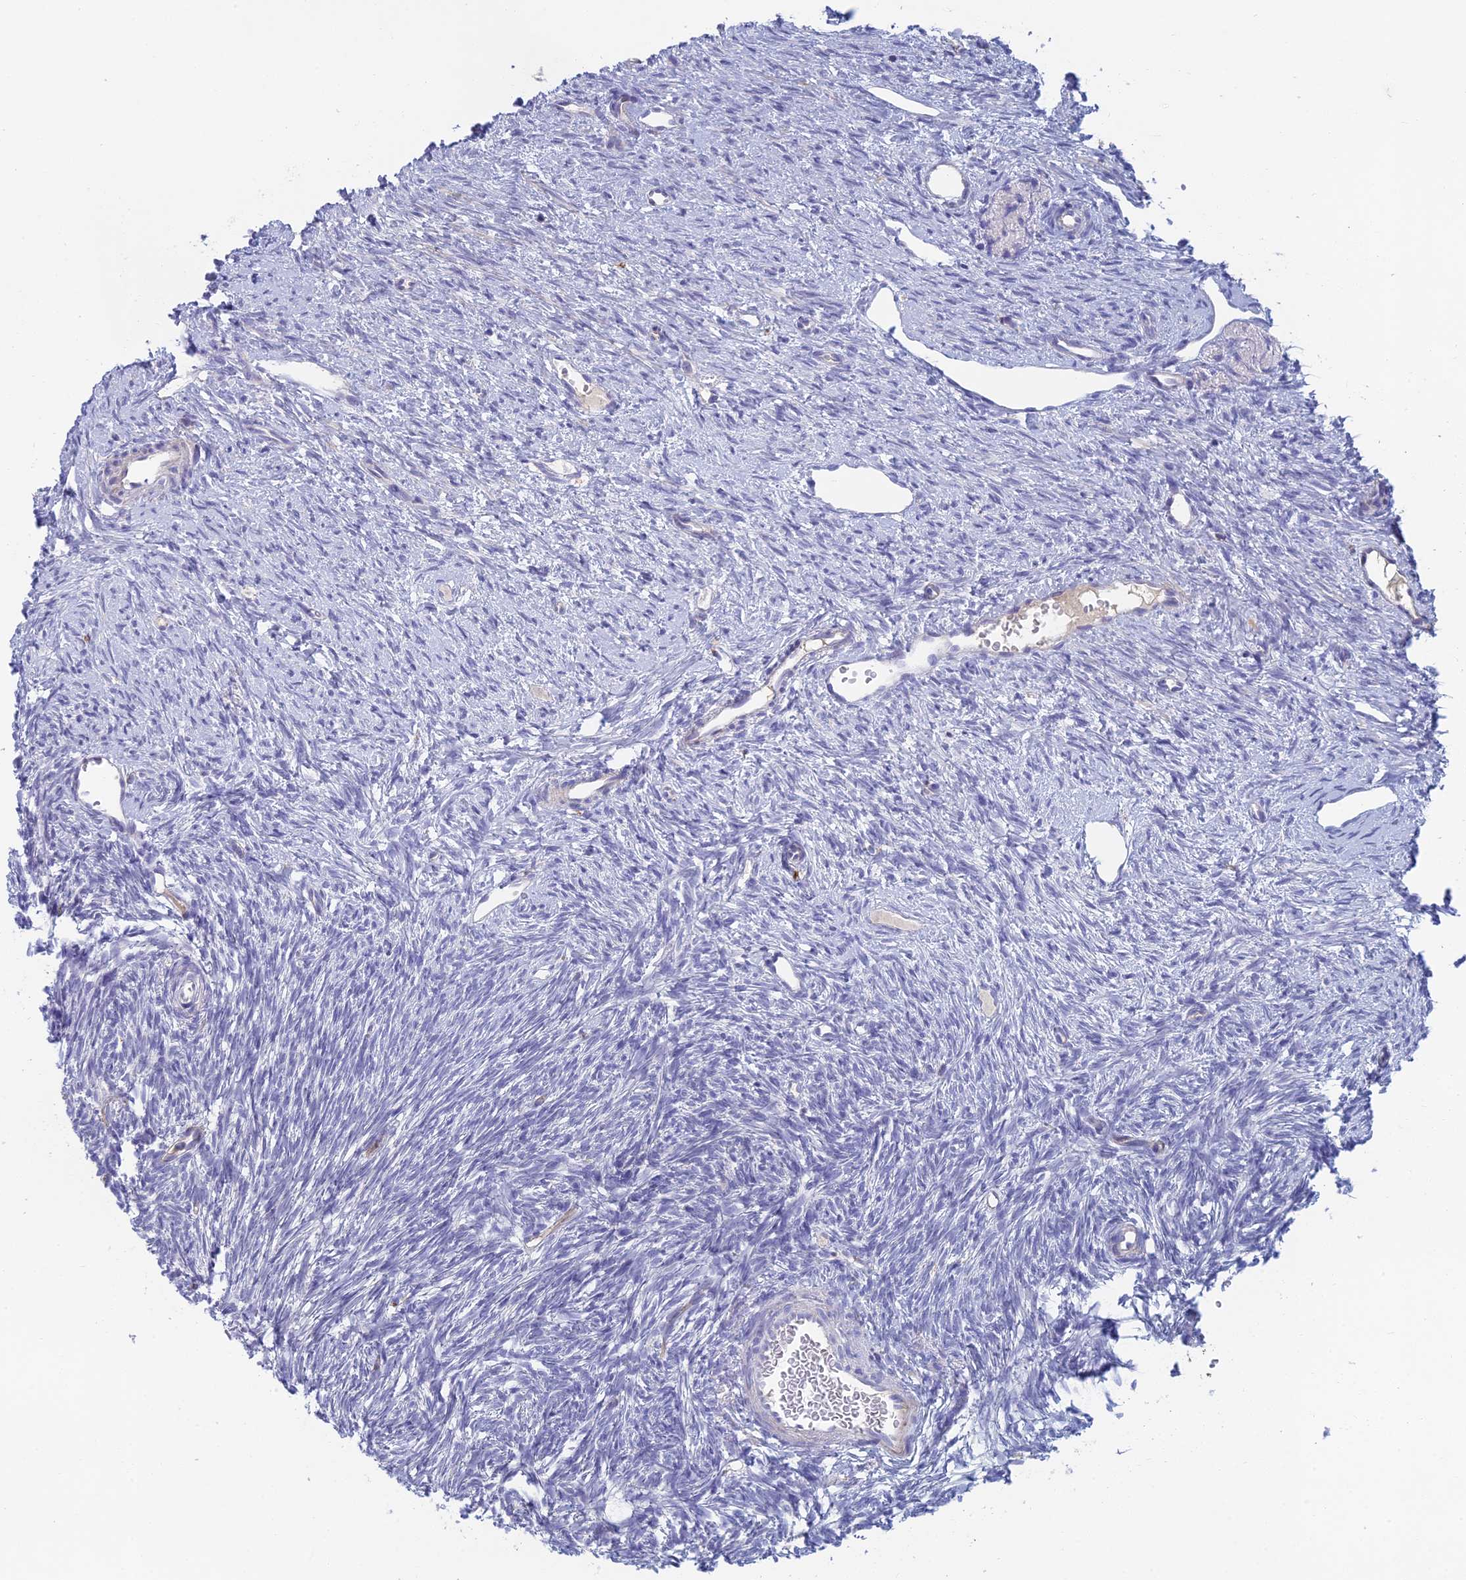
{"staining": {"intensity": "weak", "quantity": ">75%", "location": "cytoplasmic/membranous"}, "tissue": "ovary", "cell_type": "Follicle cells", "image_type": "normal", "snomed": [{"axis": "morphology", "description": "Normal tissue, NOS"}, {"axis": "topography", "description": "Ovary"}], "caption": "Normal ovary exhibits weak cytoplasmic/membranous expression in about >75% of follicle cells, visualized by immunohistochemistry. (brown staining indicates protein expression, while blue staining denotes nuclei).", "gene": "FERD3L", "patient": {"sex": "female", "age": 51}}